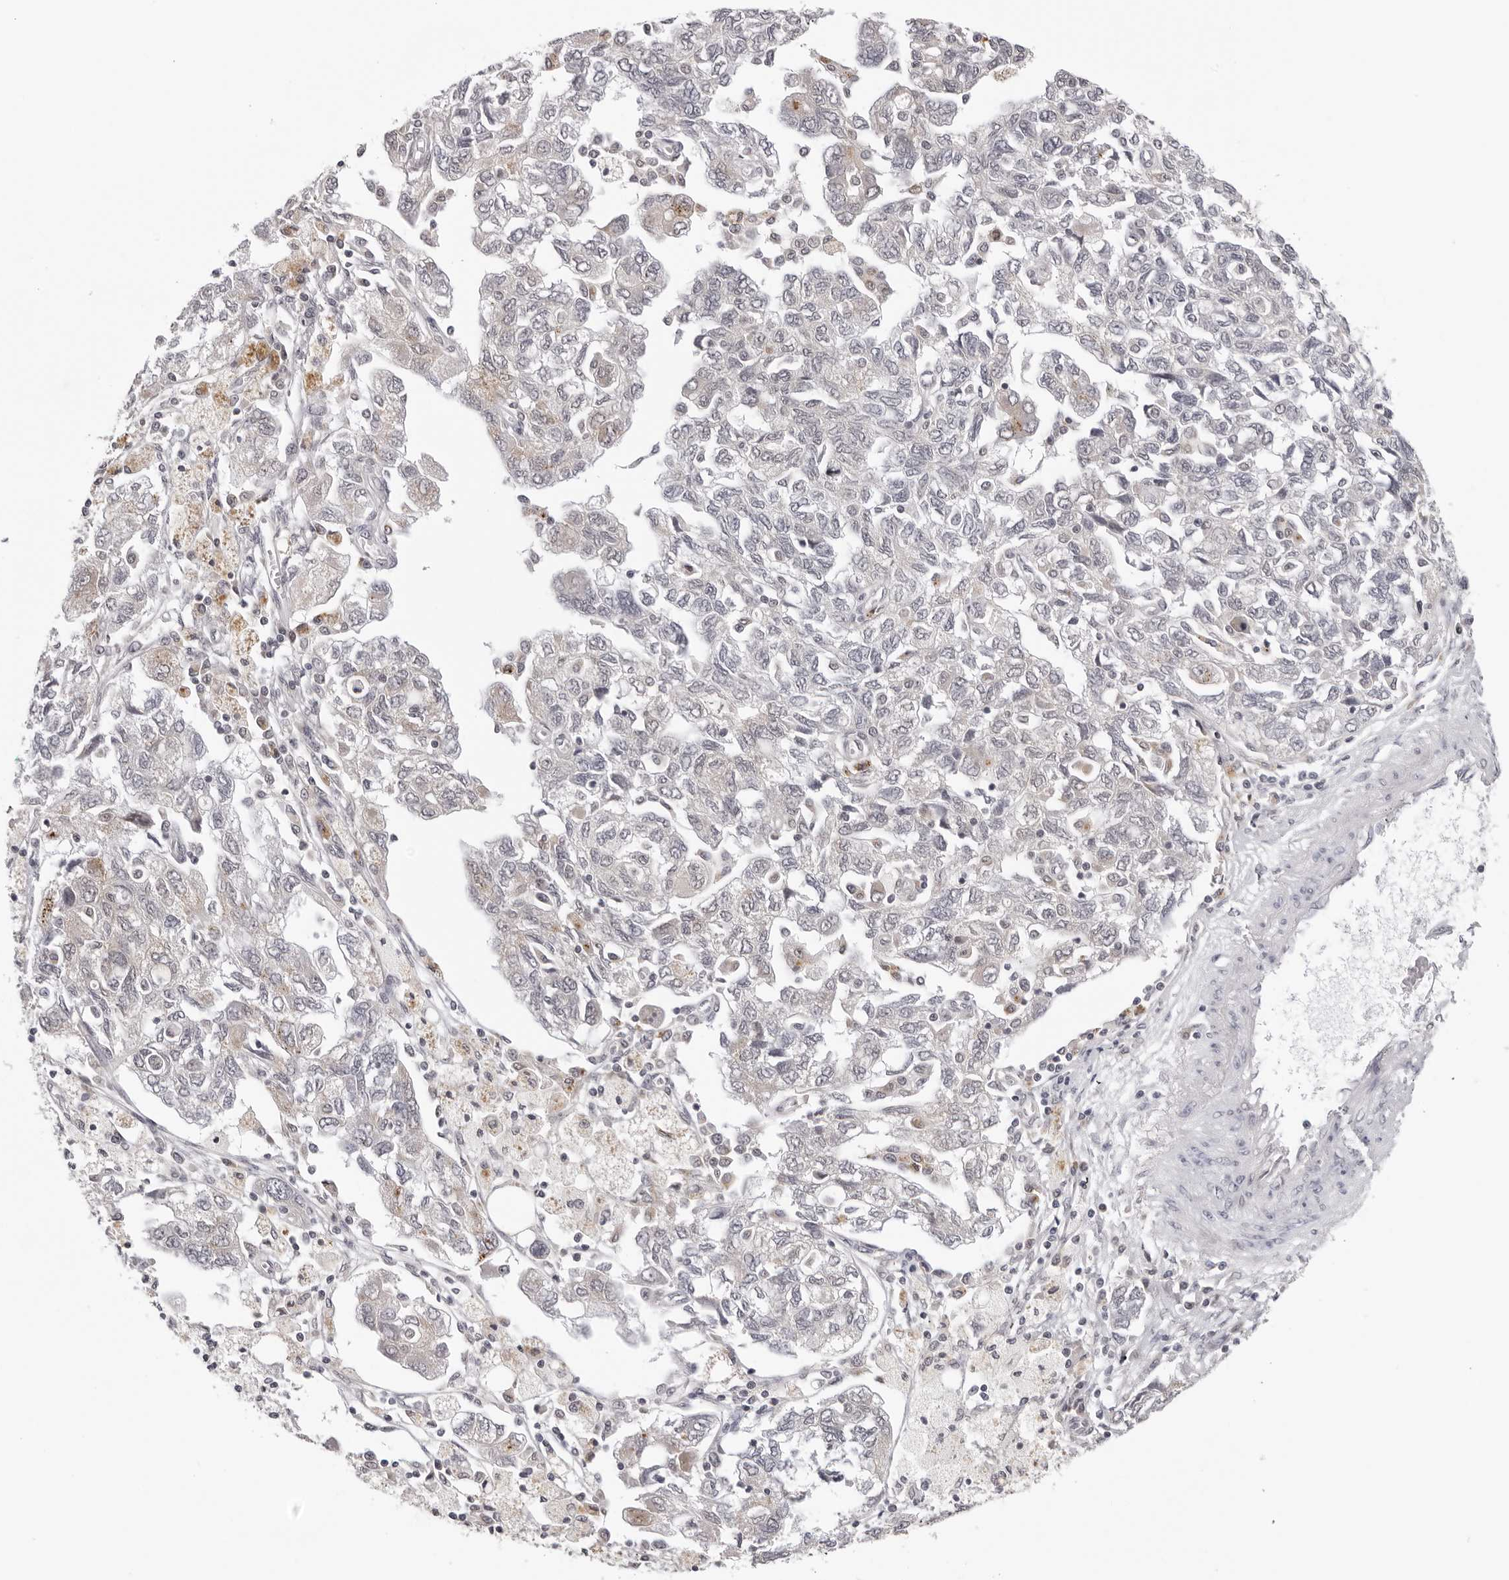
{"staining": {"intensity": "negative", "quantity": "none", "location": "none"}, "tissue": "ovarian cancer", "cell_type": "Tumor cells", "image_type": "cancer", "snomed": [{"axis": "morphology", "description": "Carcinoma, NOS"}, {"axis": "morphology", "description": "Cystadenocarcinoma, serous, NOS"}, {"axis": "topography", "description": "Ovary"}], "caption": "A high-resolution image shows IHC staining of ovarian serous cystadenocarcinoma, which demonstrates no significant positivity in tumor cells.", "gene": "PRUNE1", "patient": {"sex": "female", "age": 69}}